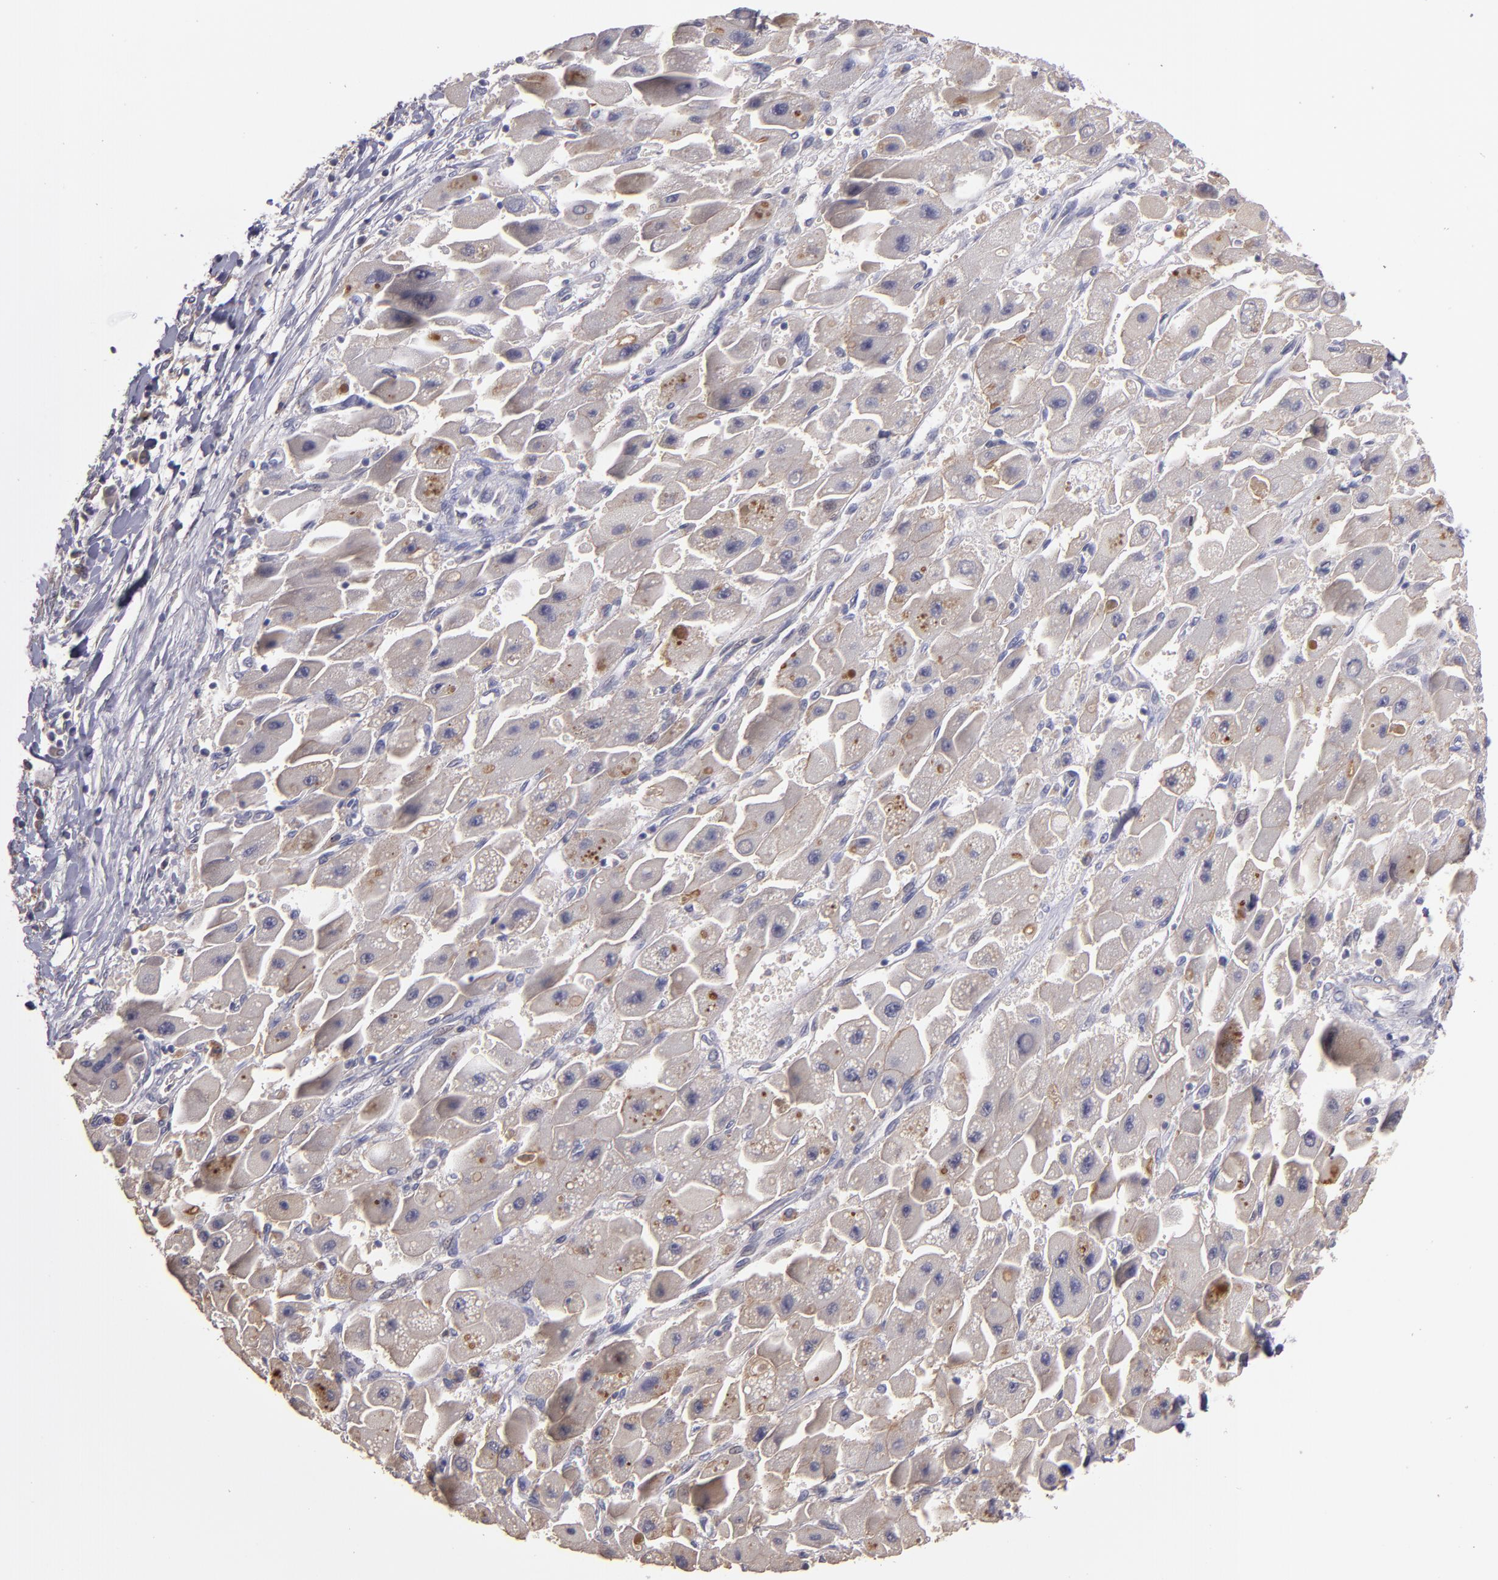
{"staining": {"intensity": "weak", "quantity": "<25%", "location": "cytoplasmic/membranous"}, "tissue": "liver cancer", "cell_type": "Tumor cells", "image_type": "cancer", "snomed": [{"axis": "morphology", "description": "Carcinoma, Hepatocellular, NOS"}, {"axis": "topography", "description": "Liver"}], "caption": "The histopathology image displays no significant staining in tumor cells of liver cancer (hepatocellular carcinoma).", "gene": "GNAZ", "patient": {"sex": "male", "age": 24}}